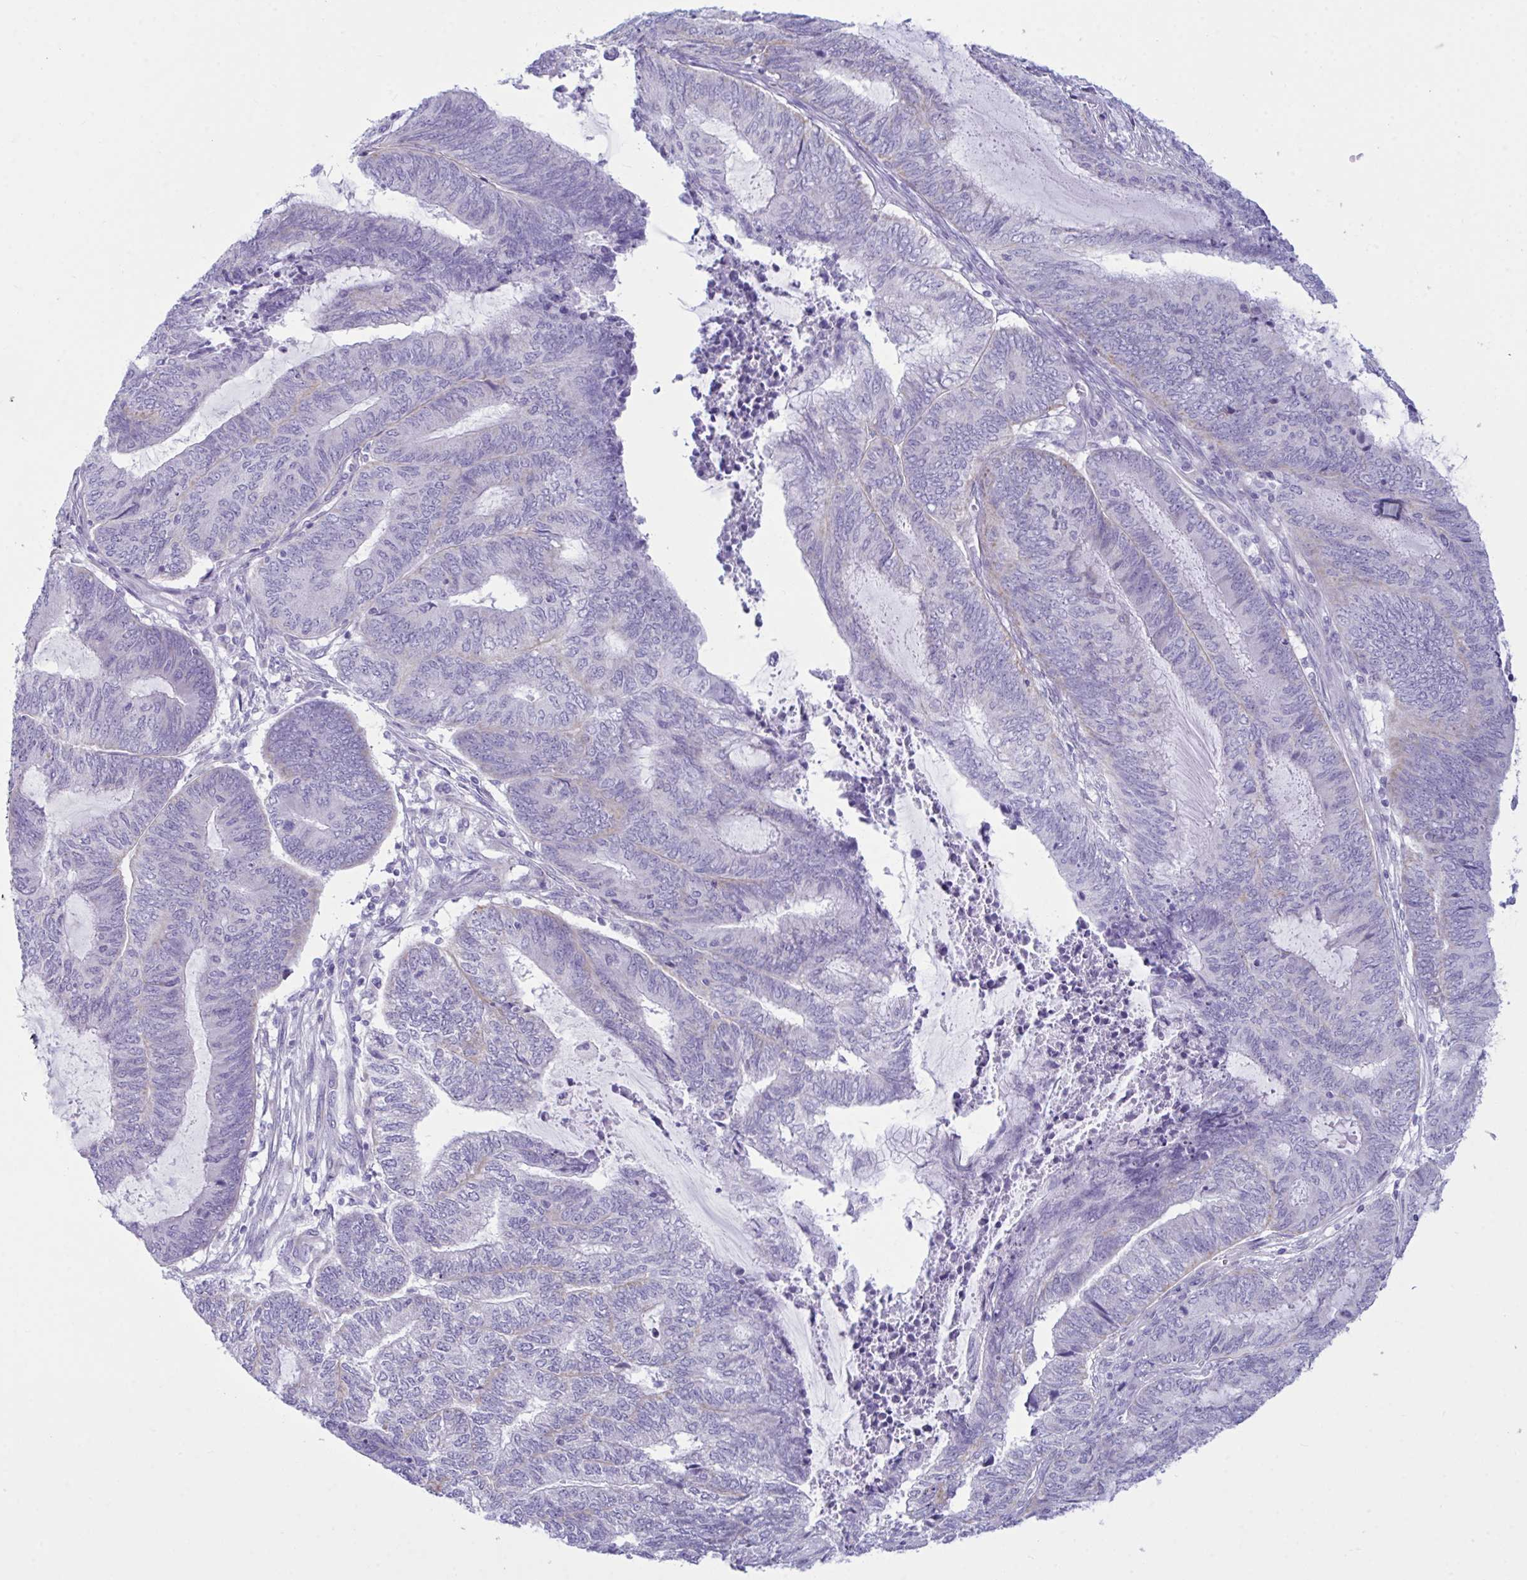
{"staining": {"intensity": "weak", "quantity": "<25%", "location": "cytoplasmic/membranous"}, "tissue": "endometrial cancer", "cell_type": "Tumor cells", "image_type": "cancer", "snomed": [{"axis": "morphology", "description": "Adenocarcinoma, NOS"}, {"axis": "topography", "description": "Uterus"}, {"axis": "topography", "description": "Endometrium"}], "caption": "A photomicrograph of human endometrial cancer is negative for staining in tumor cells.", "gene": "BBS1", "patient": {"sex": "female", "age": 70}}